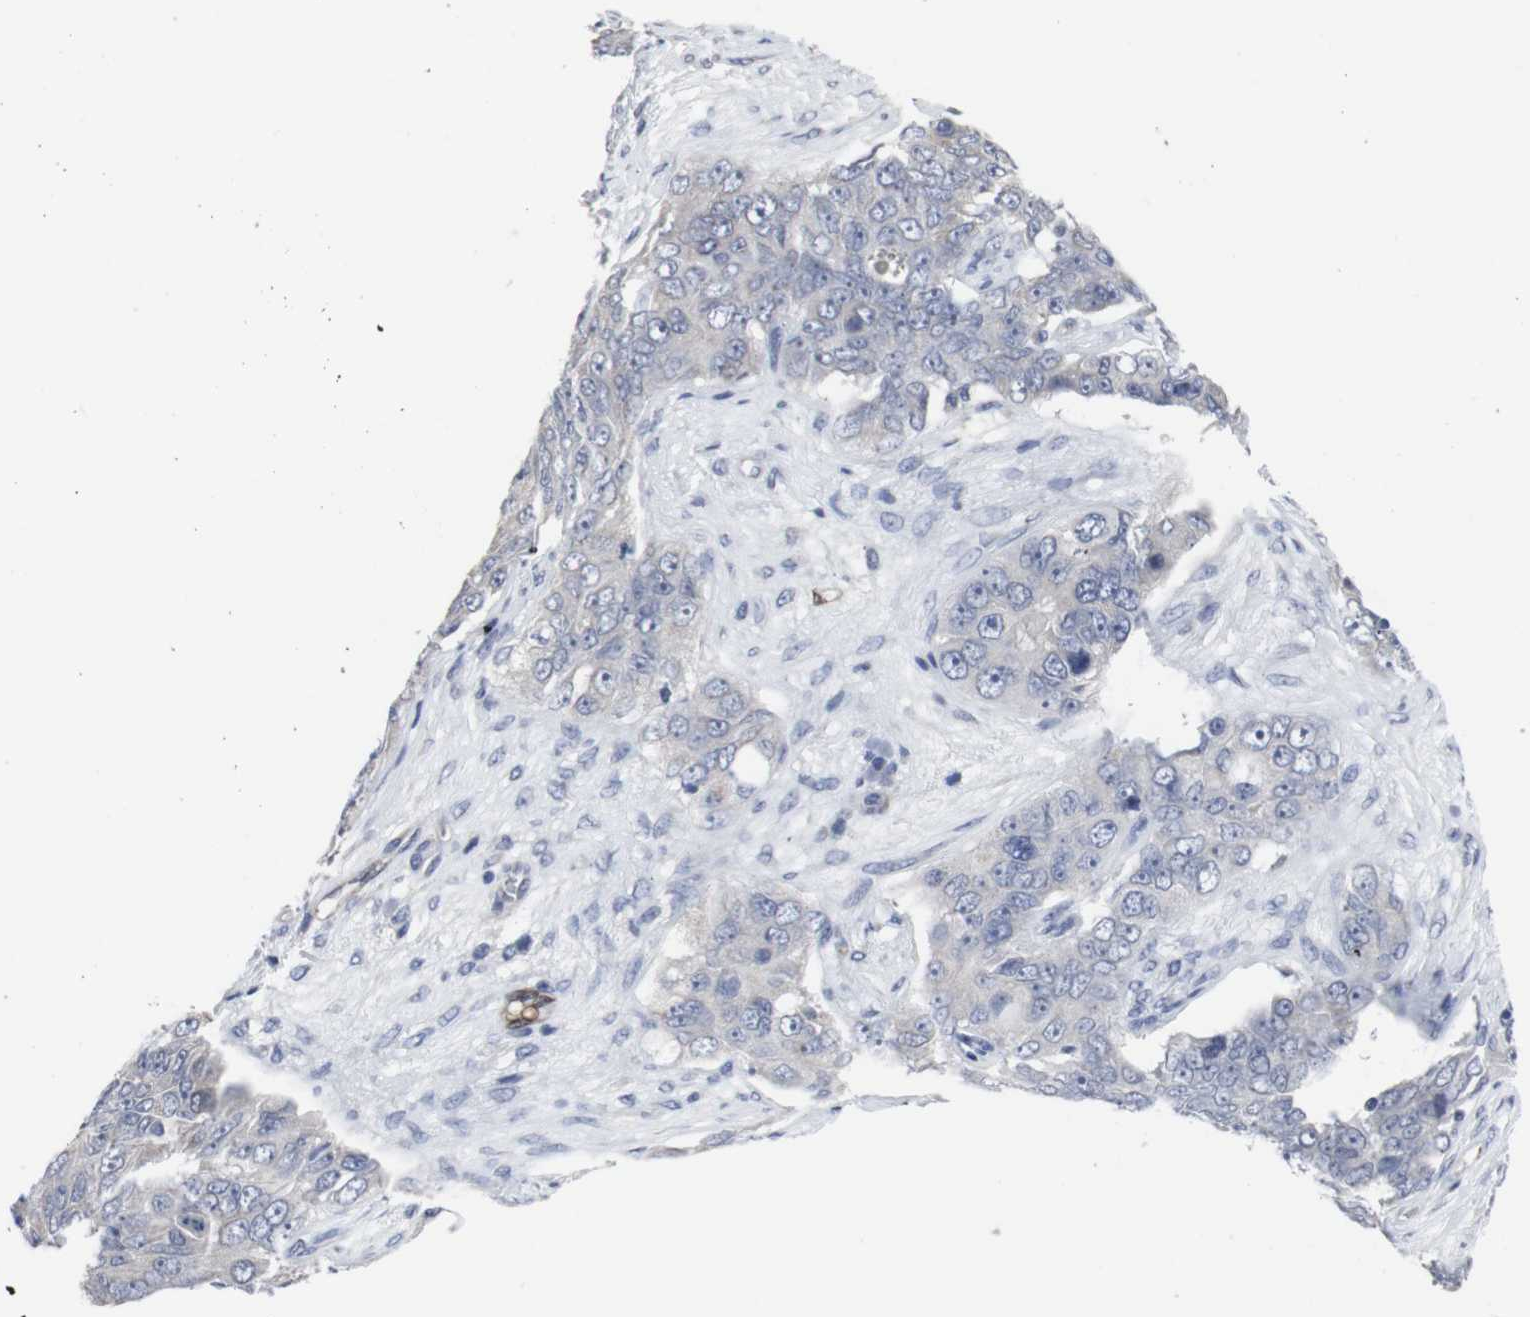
{"staining": {"intensity": "negative", "quantity": "none", "location": "none"}, "tissue": "ovarian cancer", "cell_type": "Tumor cells", "image_type": "cancer", "snomed": [{"axis": "morphology", "description": "Carcinoma, endometroid"}, {"axis": "topography", "description": "Ovary"}], "caption": "Ovarian cancer was stained to show a protein in brown. There is no significant staining in tumor cells.", "gene": "SNCG", "patient": {"sex": "female", "age": 51}}